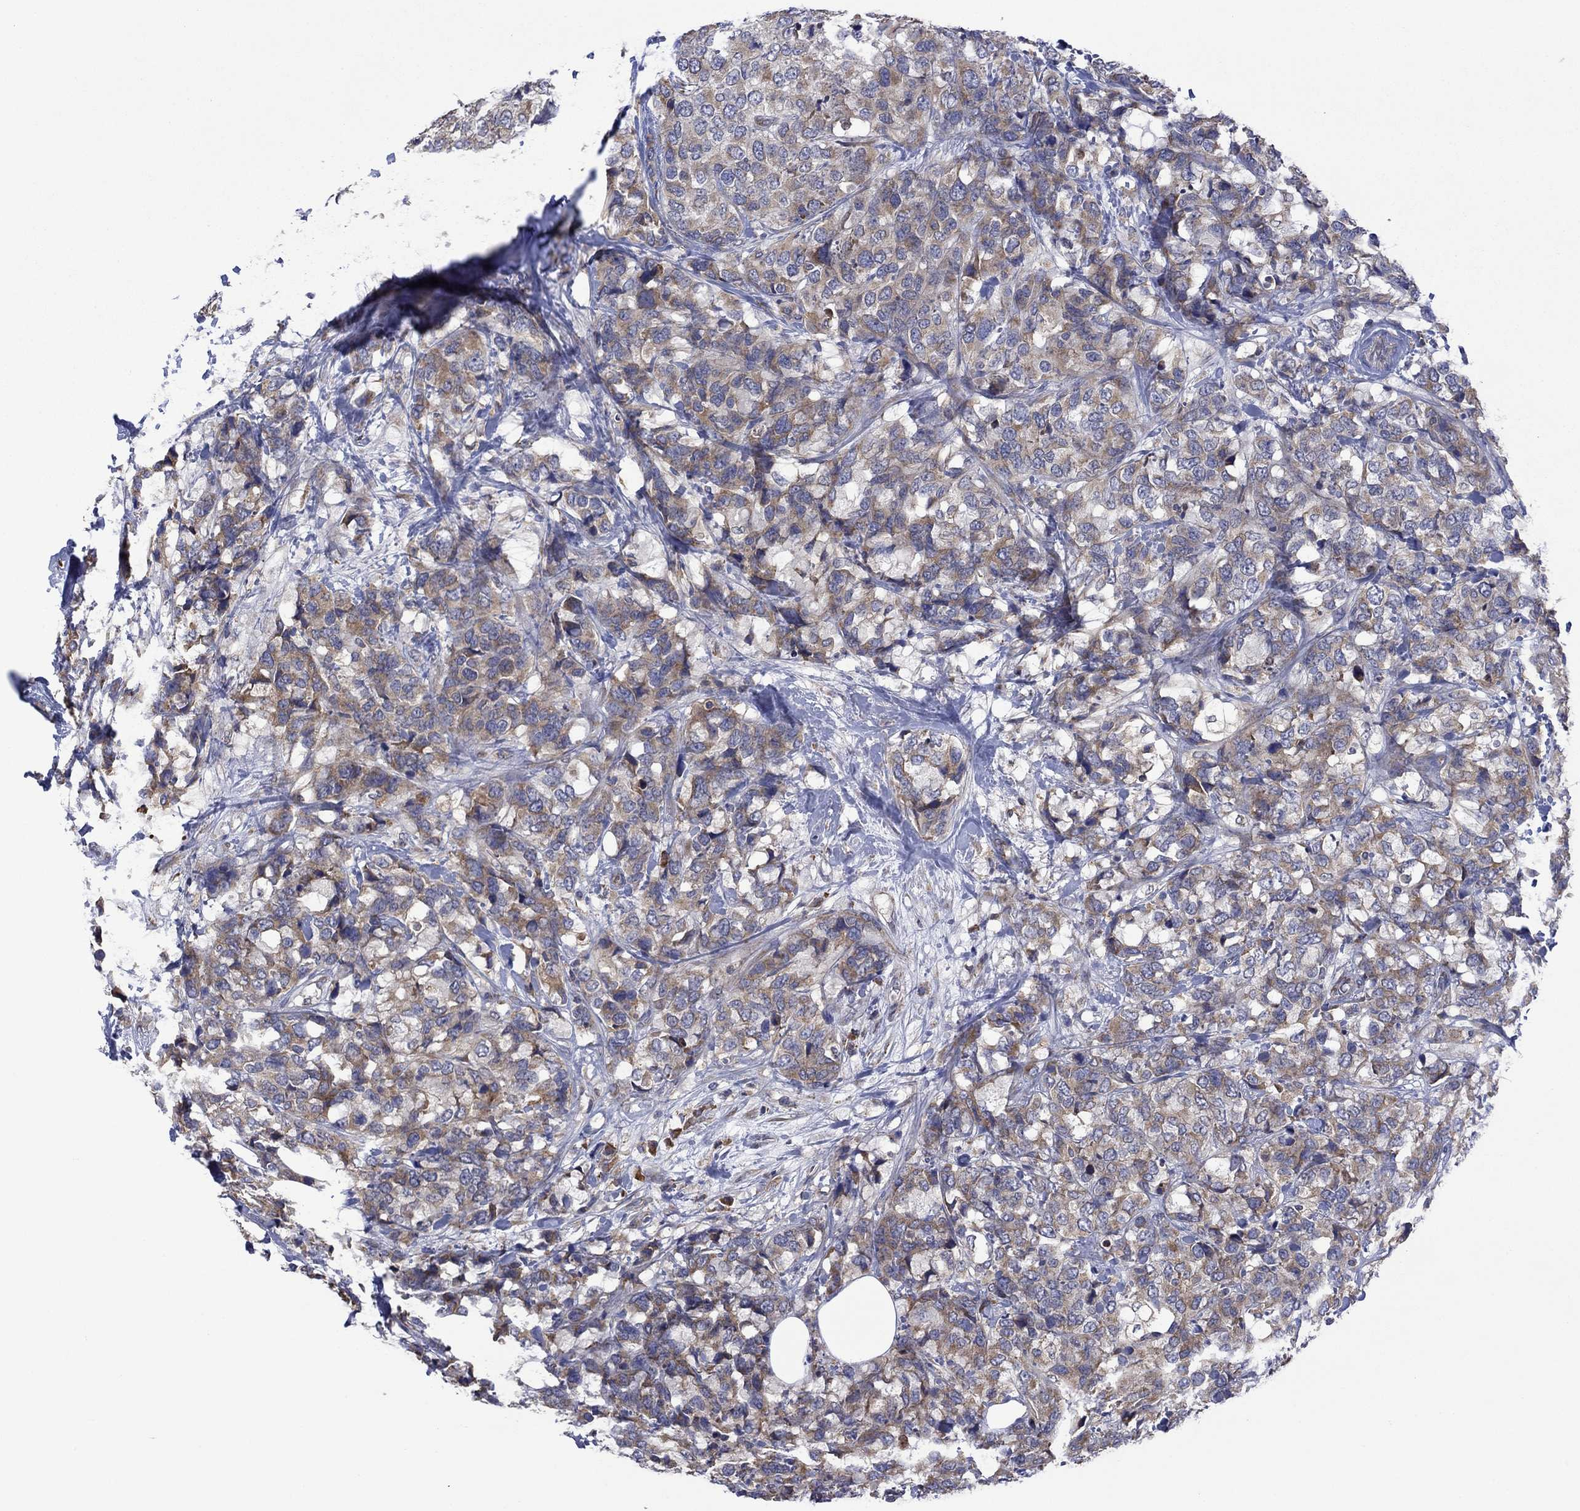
{"staining": {"intensity": "moderate", "quantity": "25%-75%", "location": "cytoplasmic/membranous"}, "tissue": "breast cancer", "cell_type": "Tumor cells", "image_type": "cancer", "snomed": [{"axis": "morphology", "description": "Lobular carcinoma"}, {"axis": "topography", "description": "Breast"}], "caption": "Protein expression by immunohistochemistry (IHC) displays moderate cytoplasmic/membranous expression in about 25%-75% of tumor cells in breast lobular carcinoma. (Stains: DAB in brown, nuclei in blue, Microscopy: brightfield microscopy at high magnification).", "gene": "FURIN", "patient": {"sex": "female", "age": 59}}